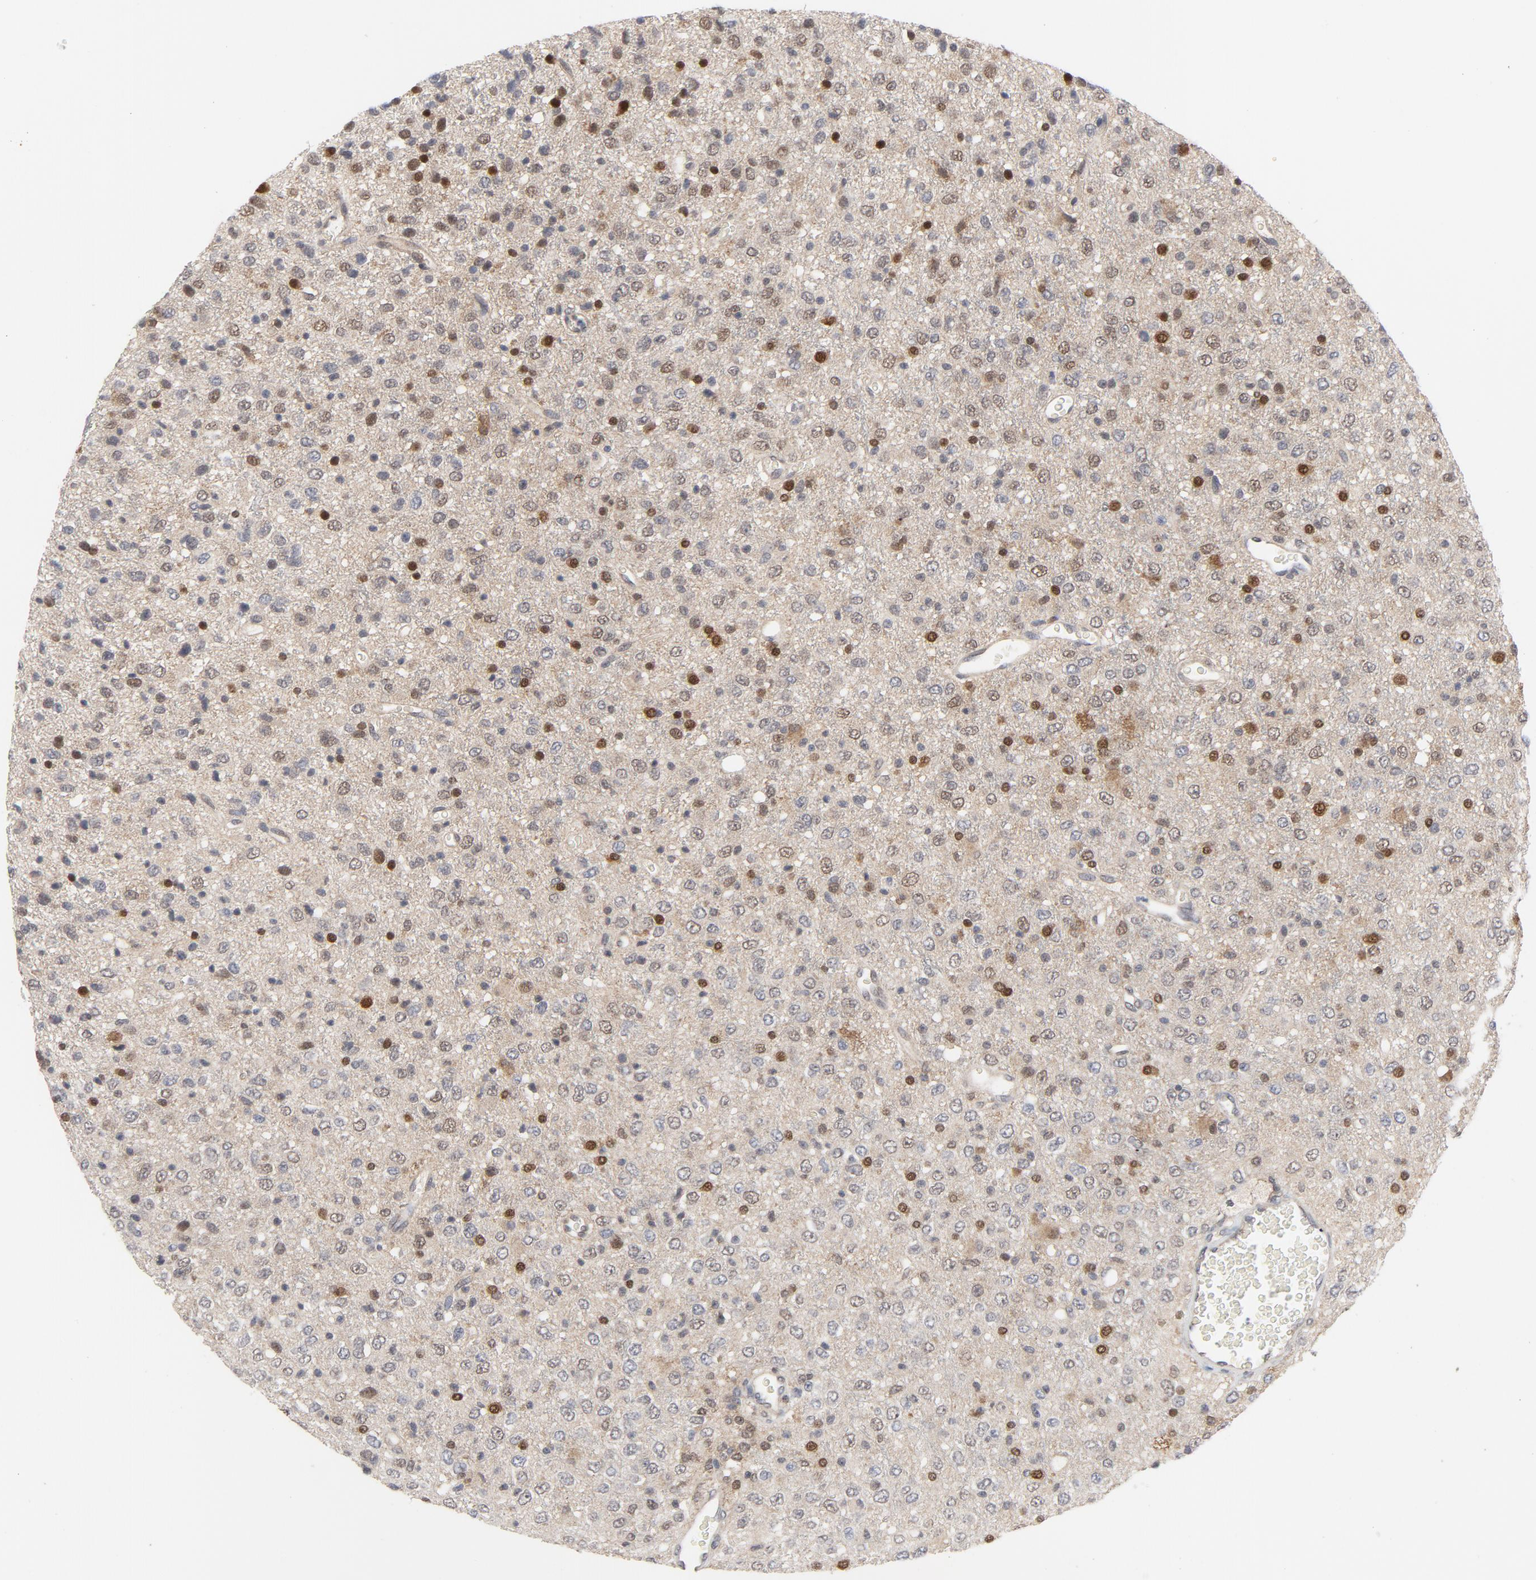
{"staining": {"intensity": "moderate", "quantity": "25%-75%", "location": "cytoplasmic/membranous,nuclear"}, "tissue": "glioma", "cell_type": "Tumor cells", "image_type": "cancer", "snomed": [{"axis": "morphology", "description": "Glioma, malignant, High grade"}, {"axis": "topography", "description": "pancreas cauda"}], "caption": "Immunohistochemistry histopathology image of neoplastic tissue: glioma stained using immunohistochemistry shows medium levels of moderate protein expression localized specifically in the cytoplasmic/membranous and nuclear of tumor cells, appearing as a cytoplasmic/membranous and nuclear brown color.", "gene": "PRDX1", "patient": {"sex": "male", "age": 60}}